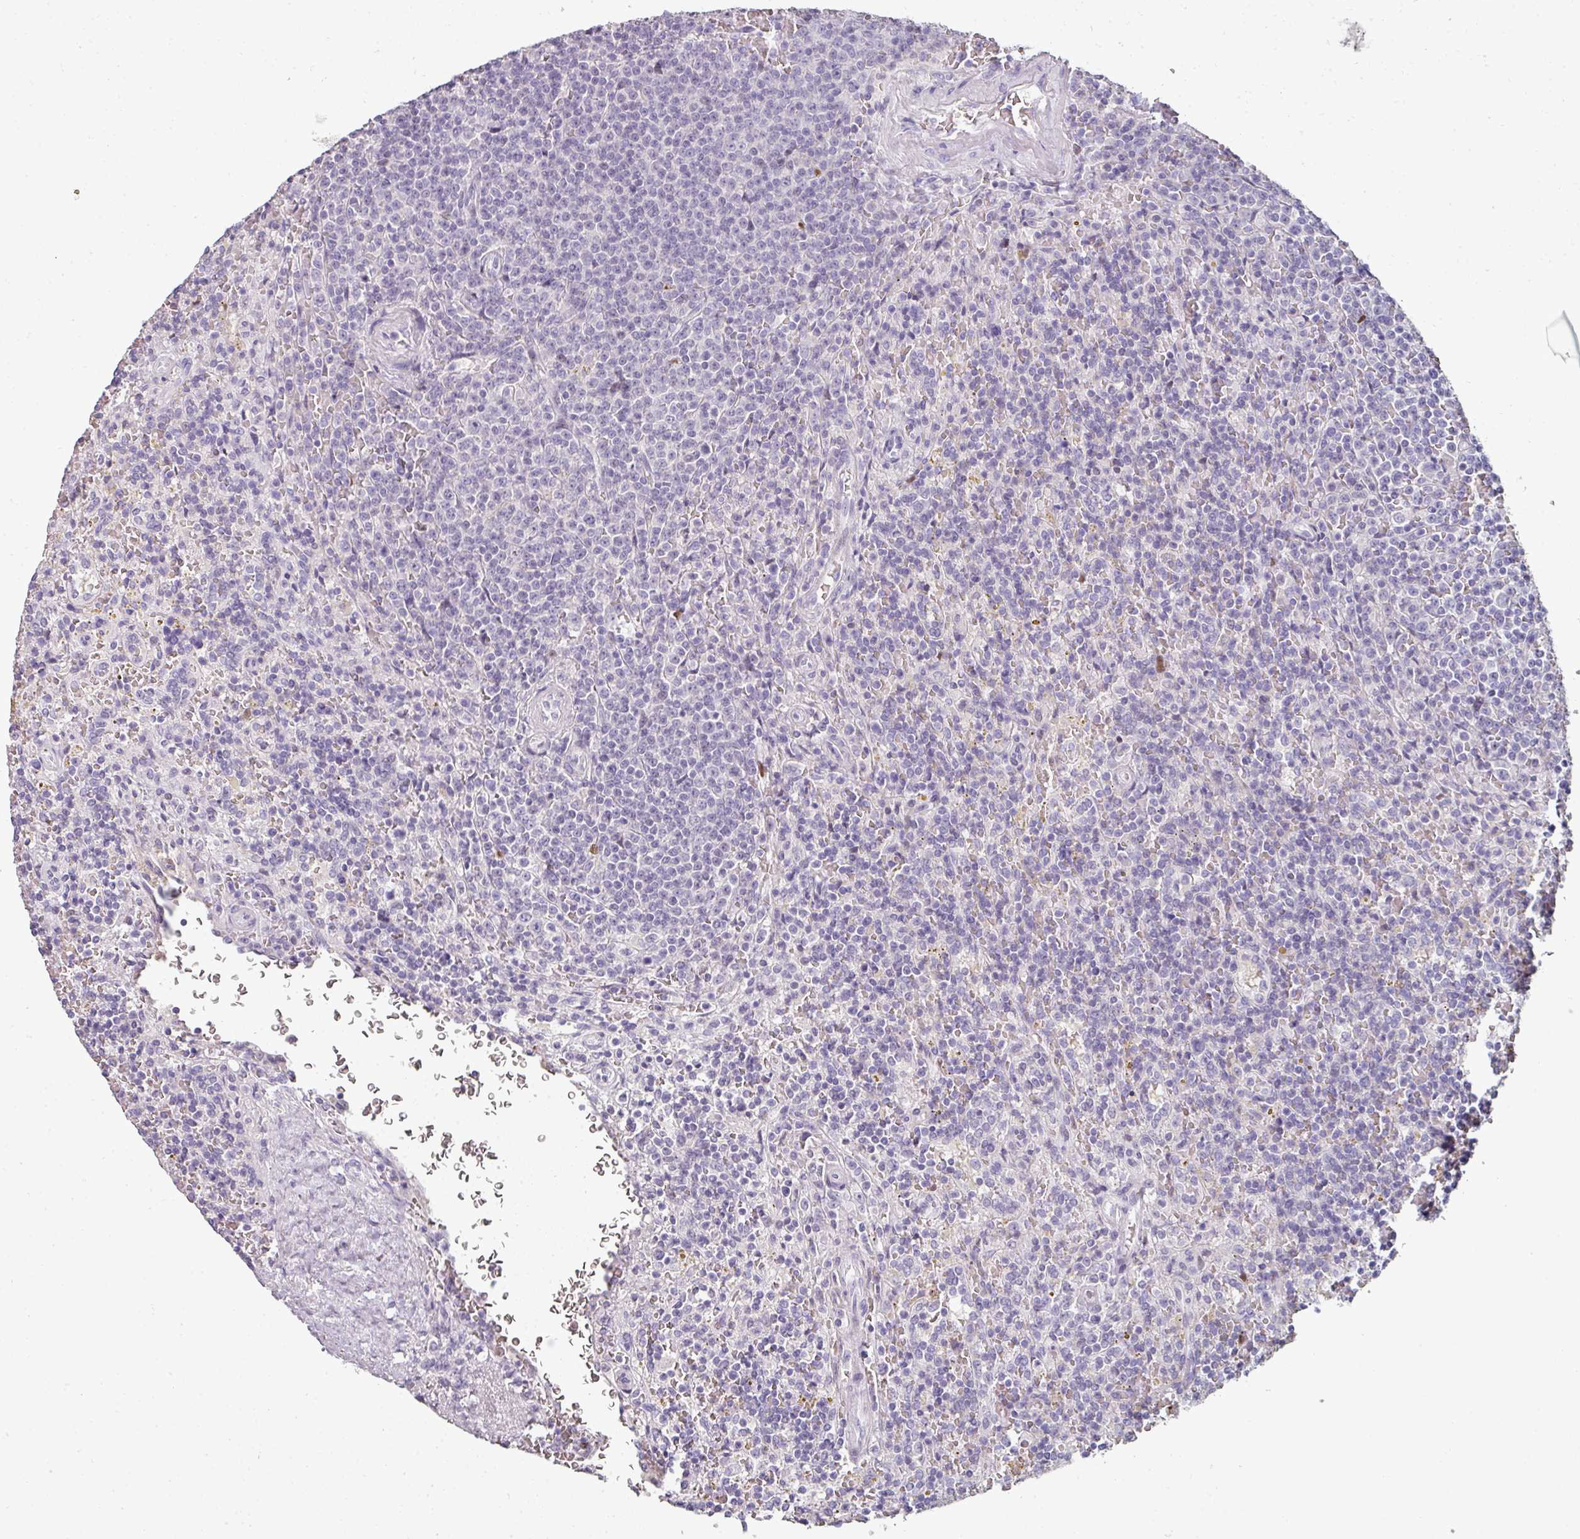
{"staining": {"intensity": "negative", "quantity": "none", "location": "none"}, "tissue": "lymphoma", "cell_type": "Tumor cells", "image_type": "cancer", "snomed": [{"axis": "morphology", "description": "Malignant lymphoma, non-Hodgkin's type, Low grade"}, {"axis": "topography", "description": "Spleen"}], "caption": "Tumor cells are negative for protein expression in human lymphoma. Nuclei are stained in blue.", "gene": "GTF2H3", "patient": {"sex": "male", "age": 67}}